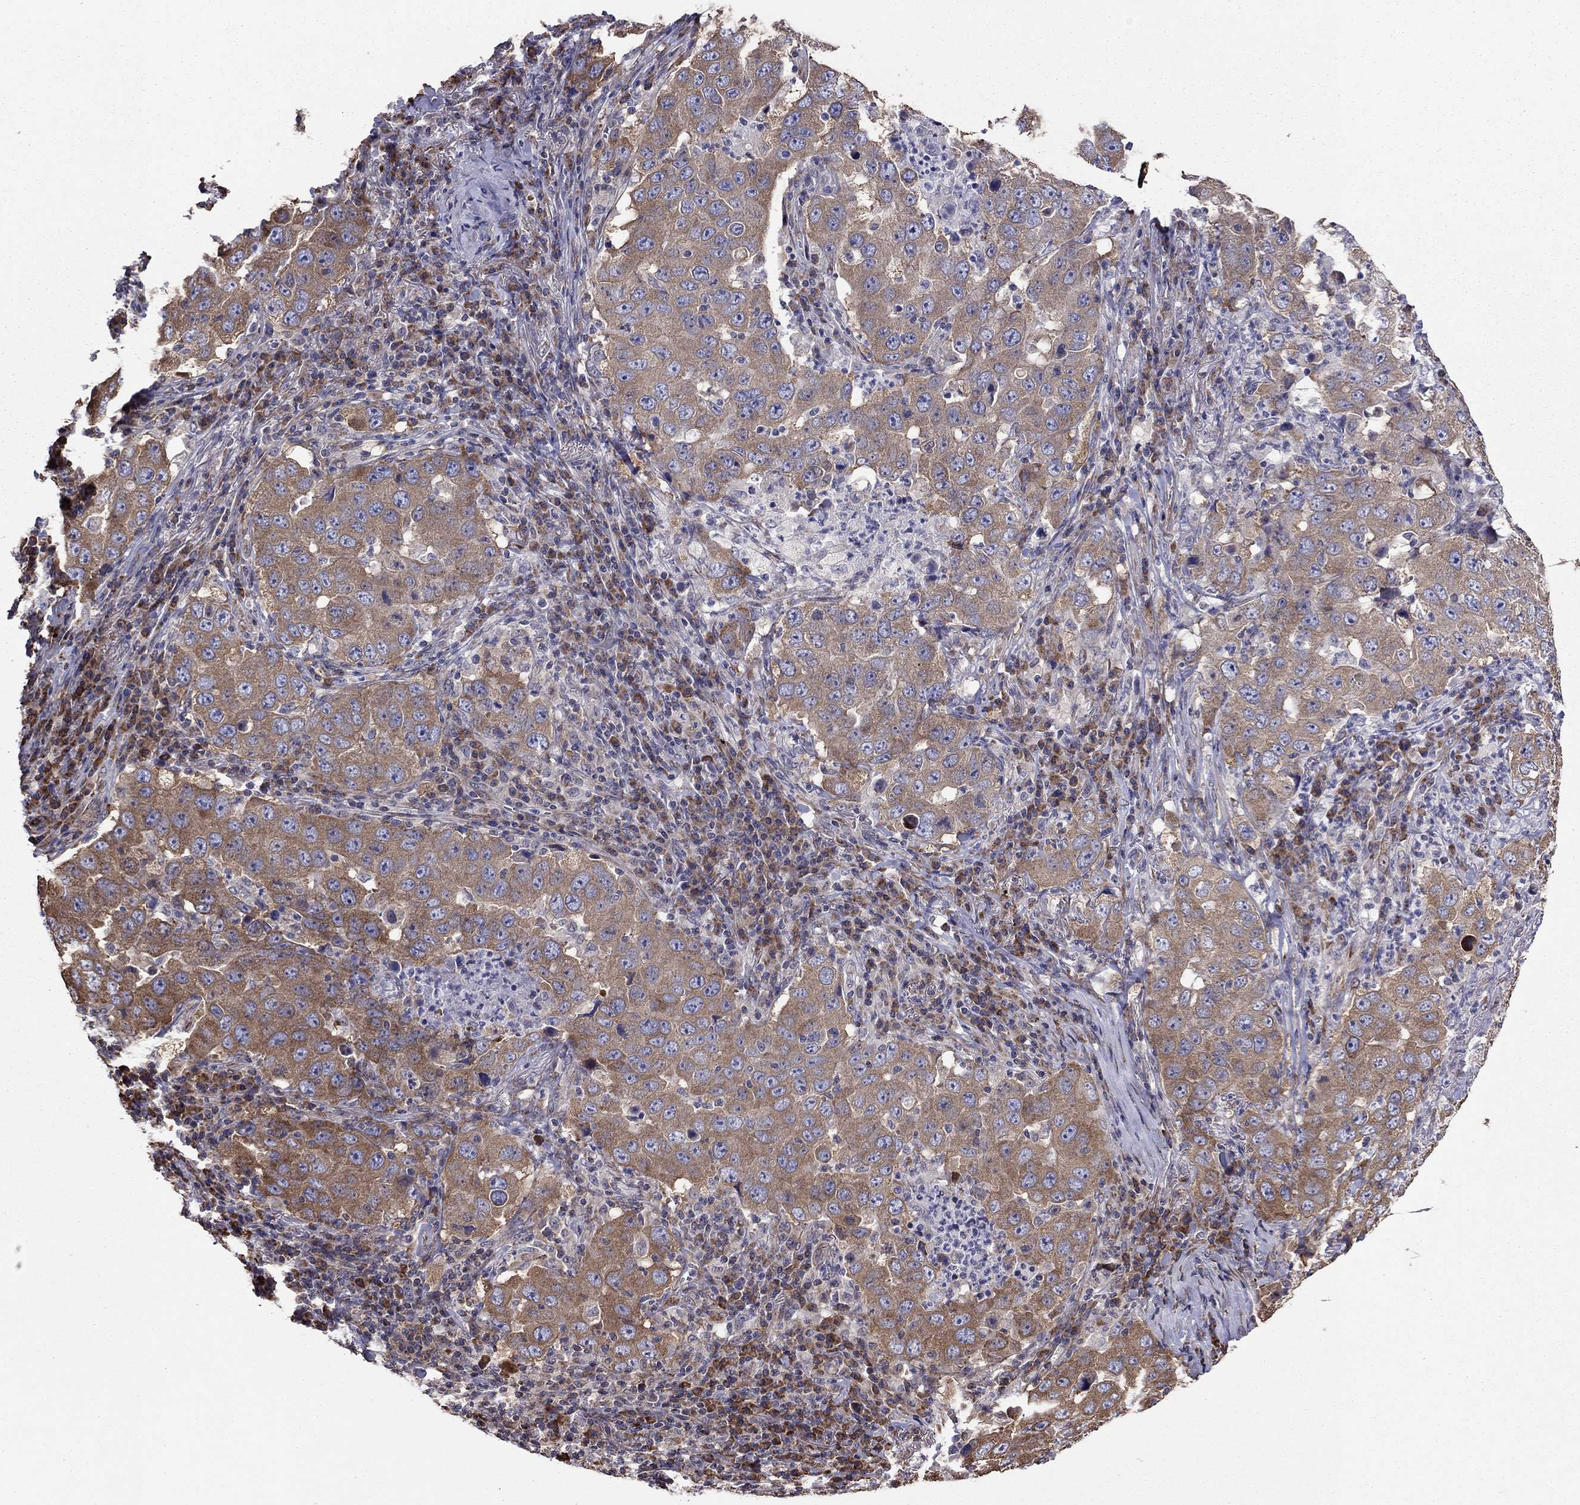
{"staining": {"intensity": "moderate", "quantity": "25%-75%", "location": "cytoplasmic/membranous"}, "tissue": "lung cancer", "cell_type": "Tumor cells", "image_type": "cancer", "snomed": [{"axis": "morphology", "description": "Adenocarcinoma, NOS"}, {"axis": "topography", "description": "Lung"}], "caption": "Tumor cells exhibit medium levels of moderate cytoplasmic/membranous expression in about 25%-75% of cells in human lung adenocarcinoma.", "gene": "NKIRAS1", "patient": {"sex": "male", "age": 73}}